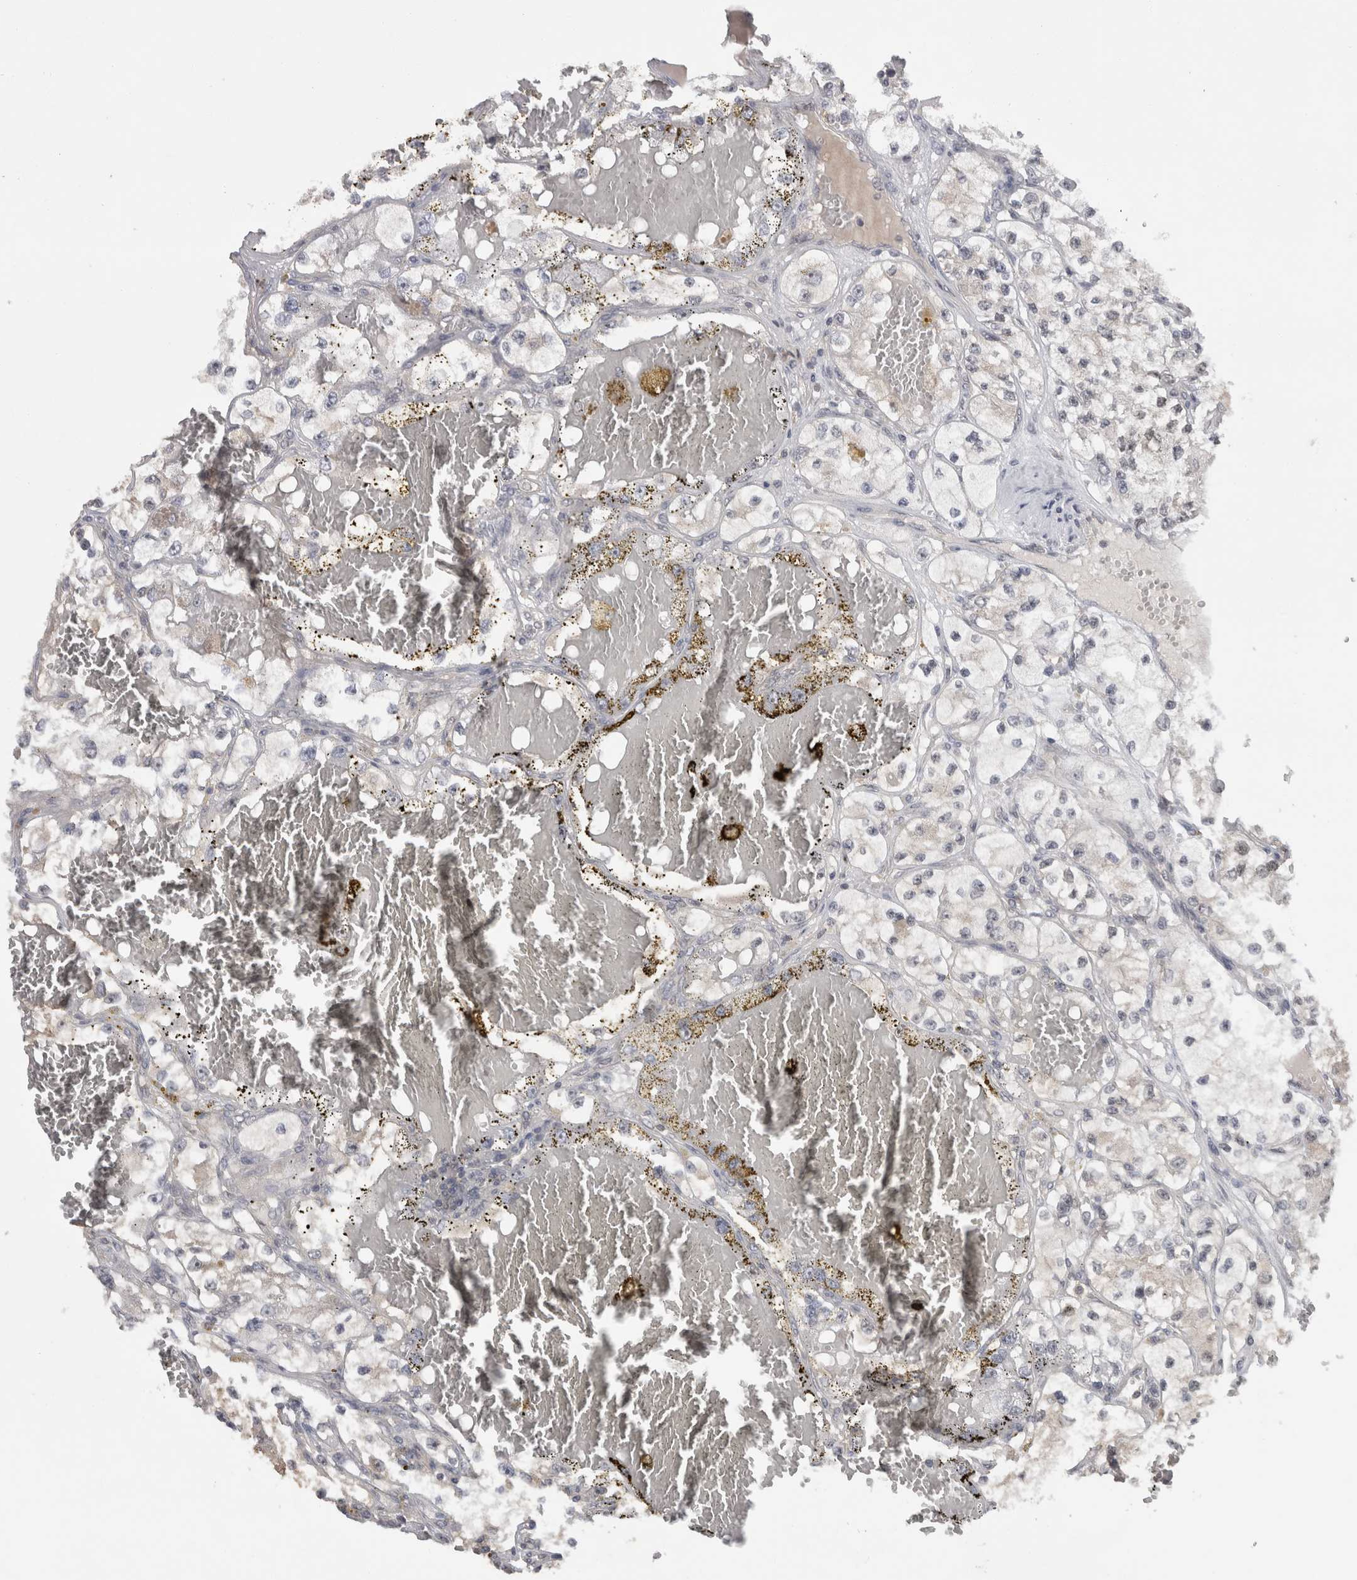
{"staining": {"intensity": "weak", "quantity": "<25%", "location": "nuclear"}, "tissue": "renal cancer", "cell_type": "Tumor cells", "image_type": "cancer", "snomed": [{"axis": "morphology", "description": "Adenocarcinoma, NOS"}, {"axis": "topography", "description": "Kidney"}], "caption": "Tumor cells are negative for brown protein staining in renal adenocarcinoma.", "gene": "RBM28", "patient": {"sex": "female", "age": 57}}